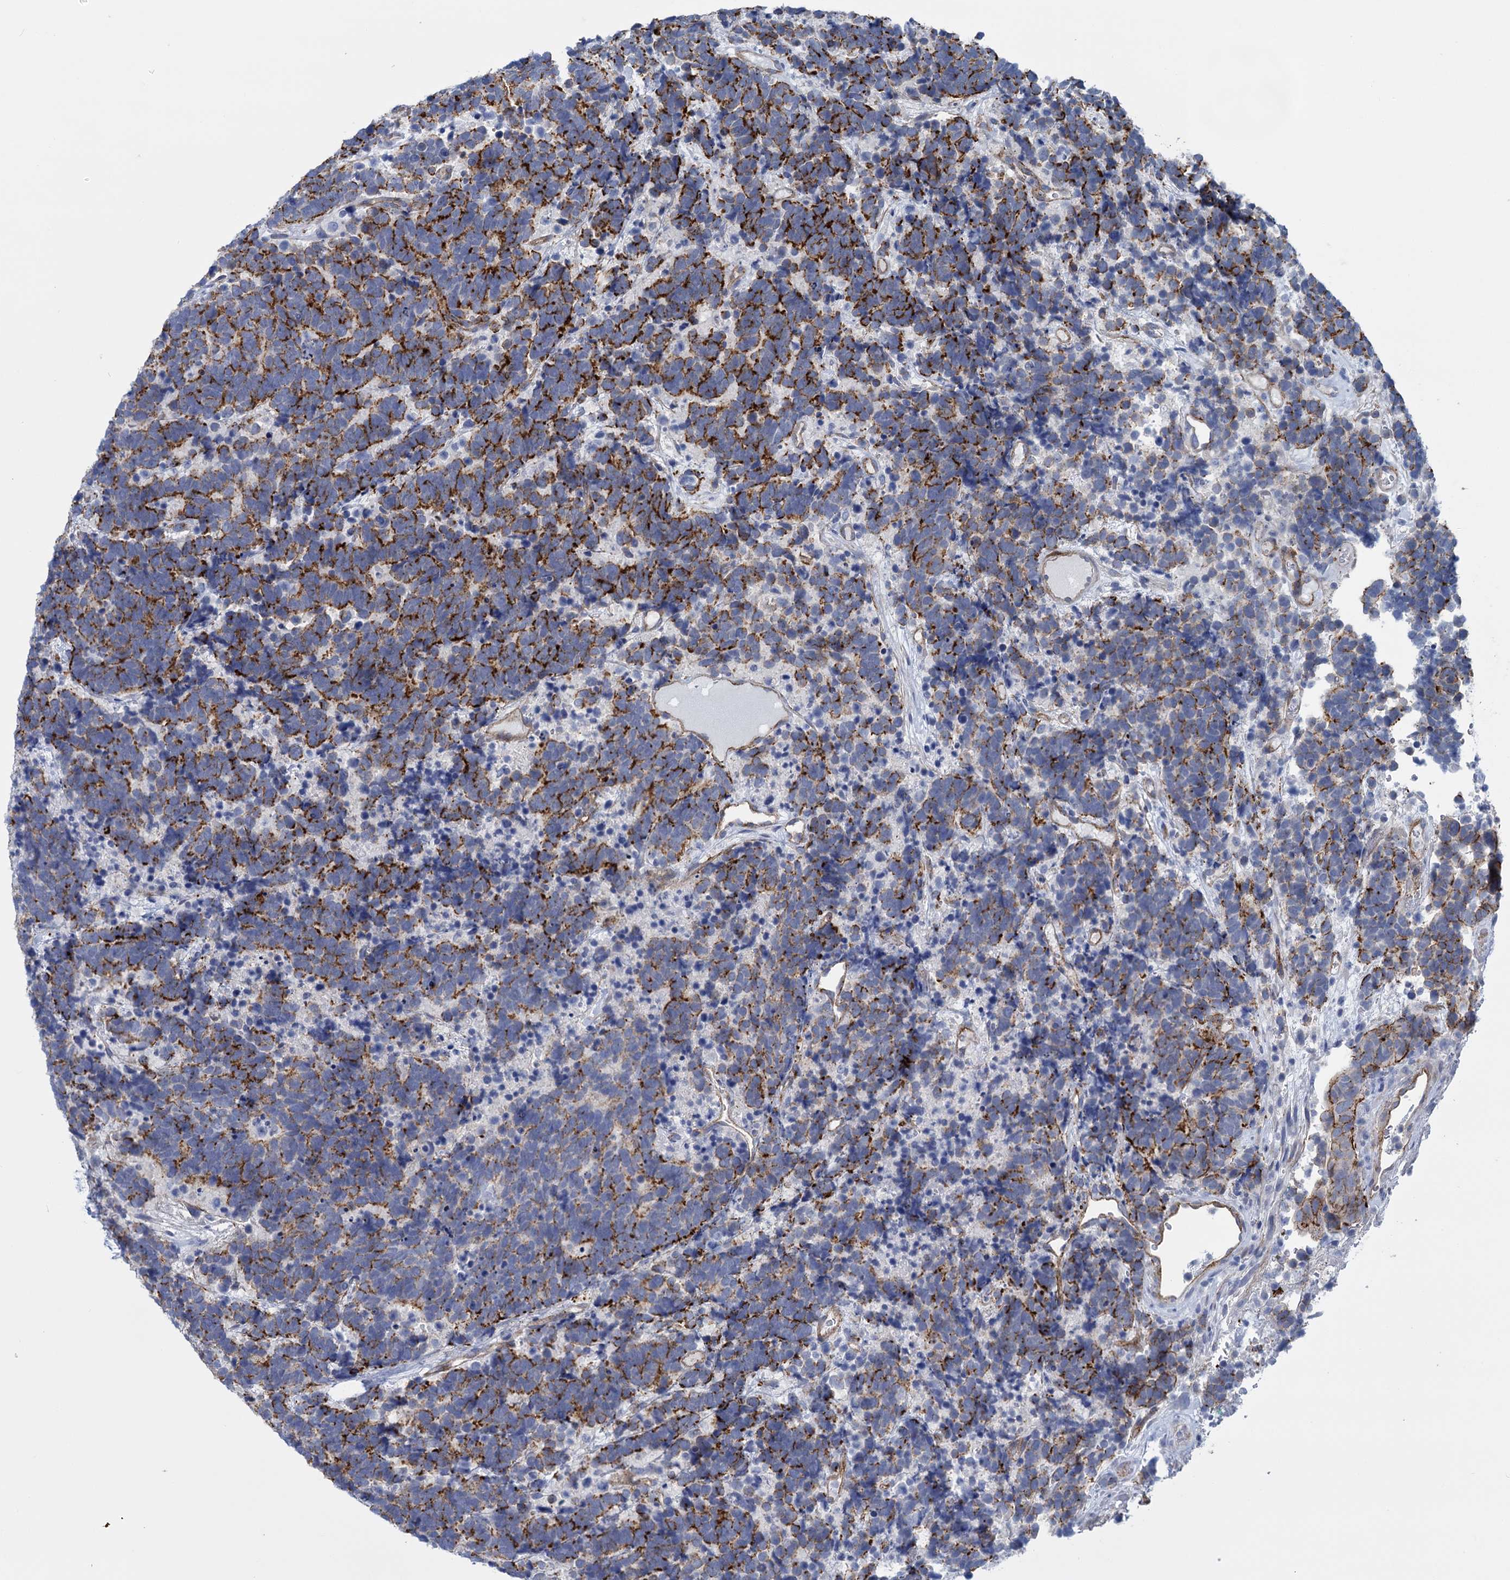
{"staining": {"intensity": "strong", "quantity": "25%-75%", "location": "cytoplasmic/membranous"}, "tissue": "carcinoid", "cell_type": "Tumor cells", "image_type": "cancer", "snomed": [{"axis": "morphology", "description": "Carcinoma, NOS"}, {"axis": "morphology", "description": "Carcinoid, malignant, NOS"}, {"axis": "topography", "description": "Urinary bladder"}], "caption": "Malignant carcinoid stained with immunohistochemistry exhibits strong cytoplasmic/membranous staining in about 25%-75% of tumor cells.", "gene": "SNCG", "patient": {"sex": "male", "age": 57}}